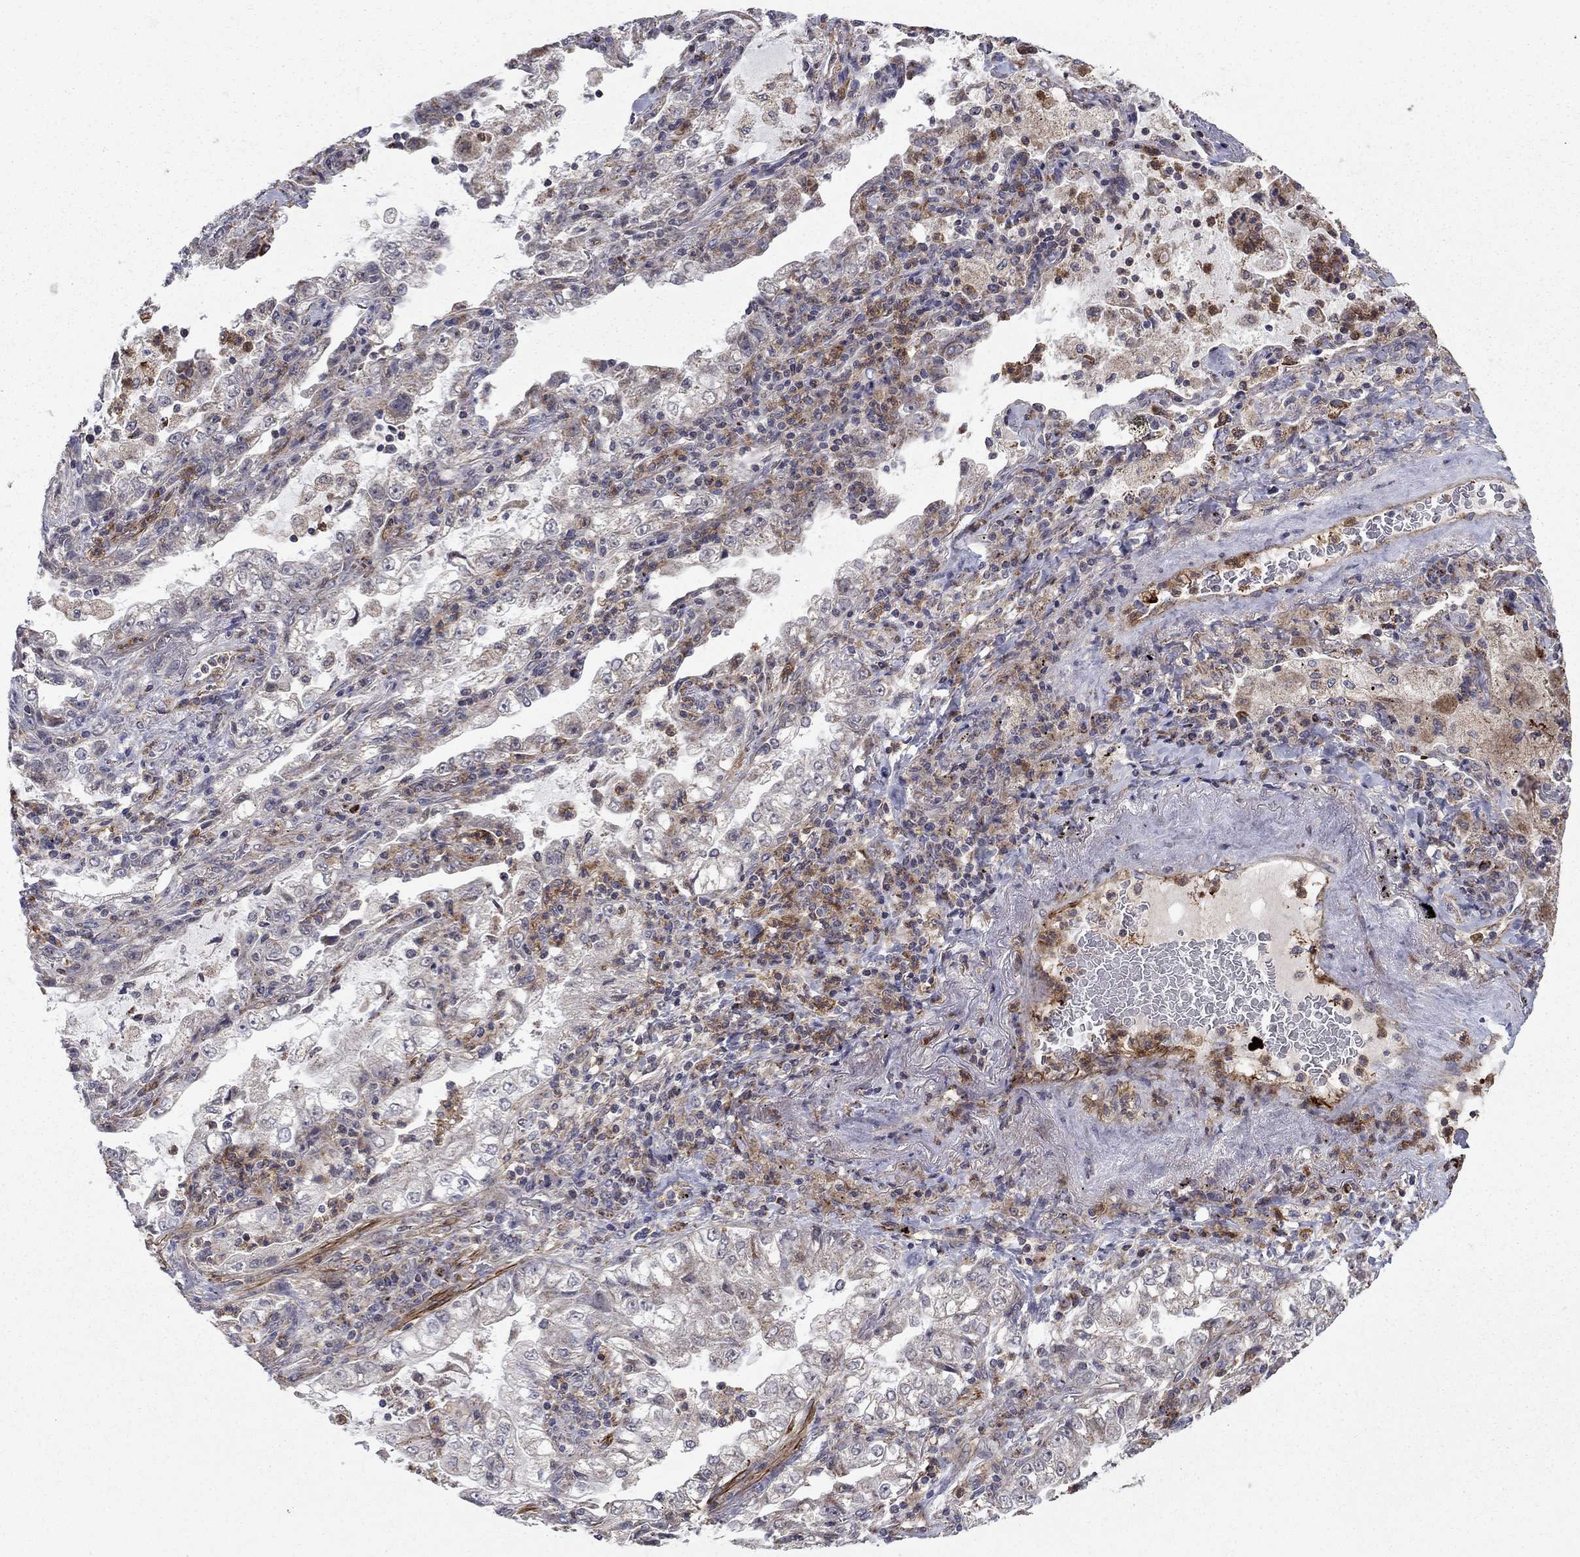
{"staining": {"intensity": "weak", "quantity": "<25%", "location": "cytoplasmic/membranous"}, "tissue": "lung cancer", "cell_type": "Tumor cells", "image_type": "cancer", "snomed": [{"axis": "morphology", "description": "Adenocarcinoma, NOS"}, {"axis": "topography", "description": "Lung"}], "caption": "Tumor cells are negative for brown protein staining in lung adenocarcinoma.", "gene": "DOP1B", "patient": {"sex": "female", "age": 73}}